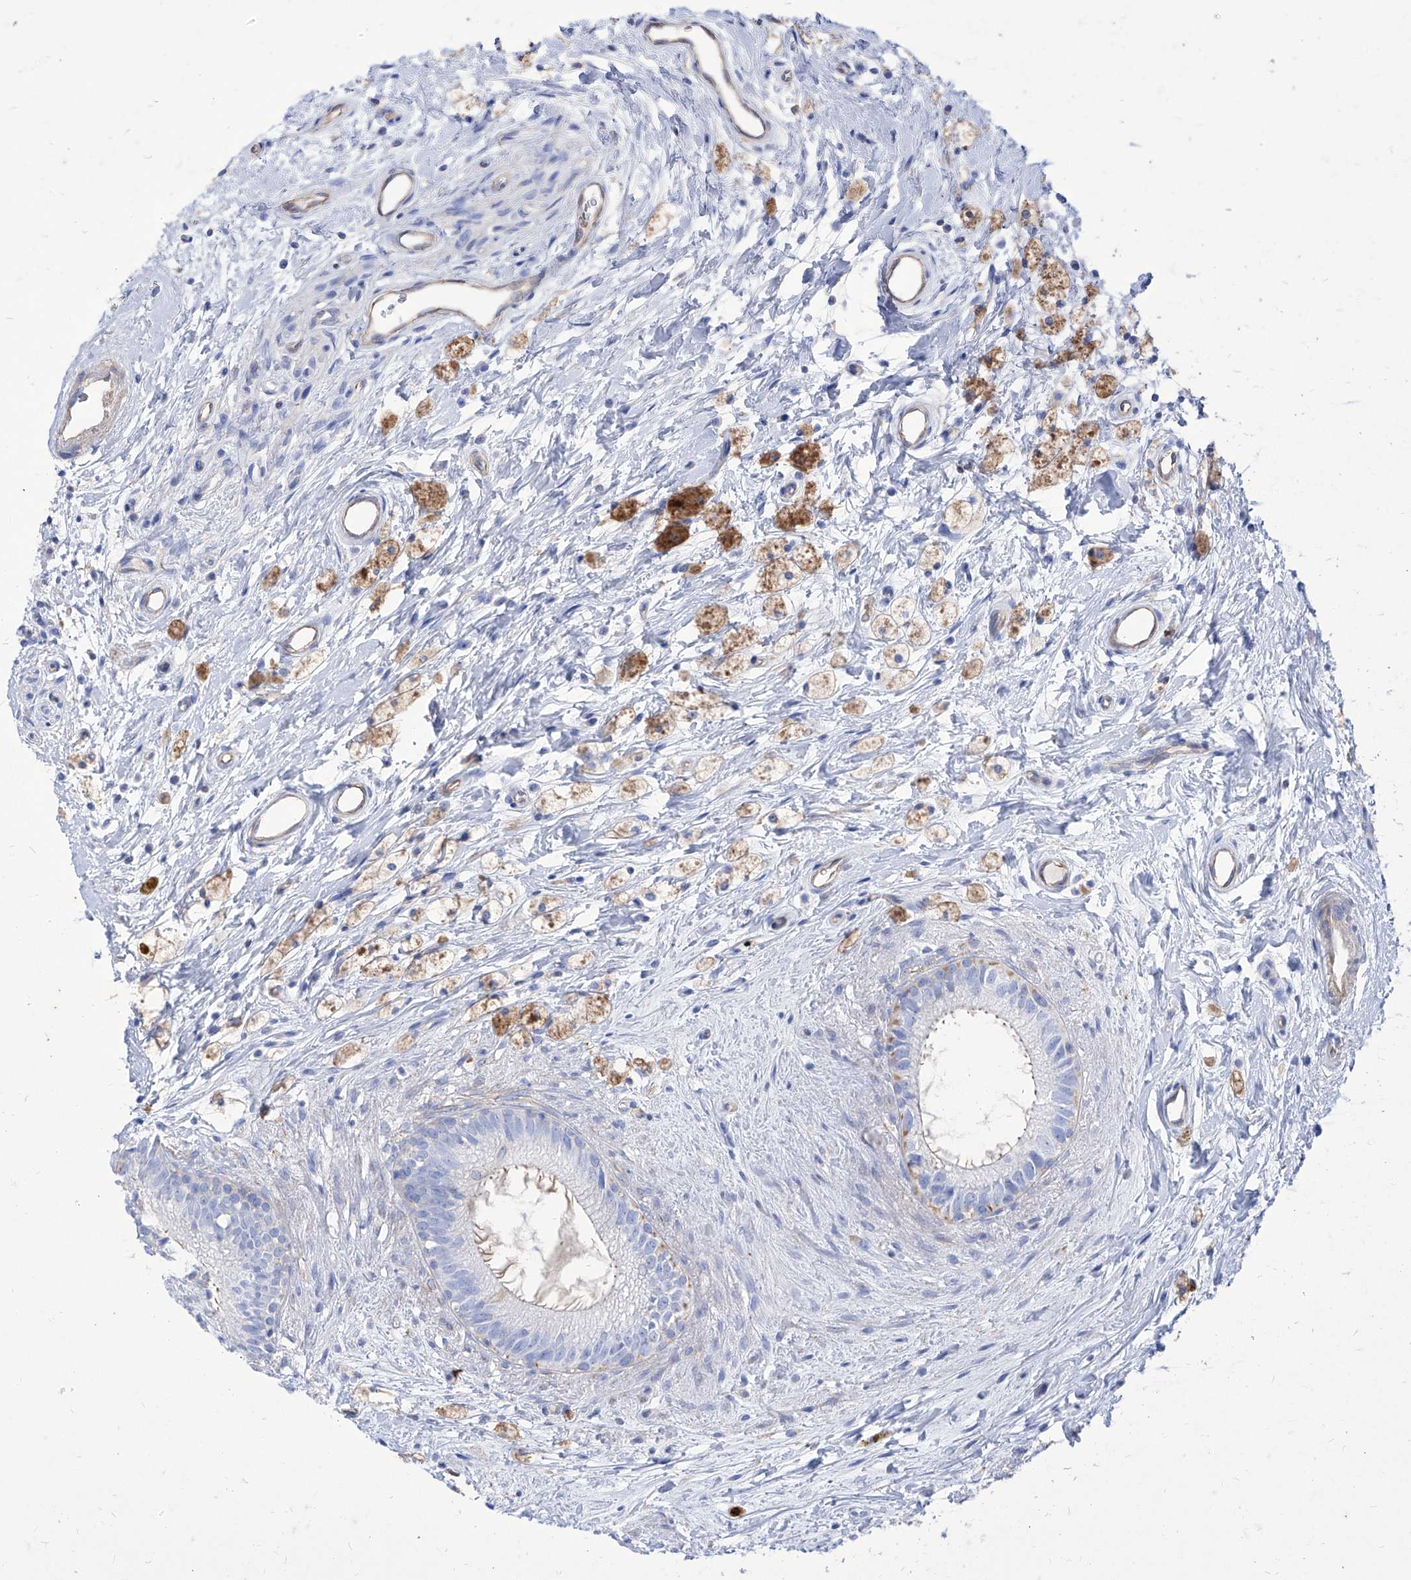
{"staining": {"intensity": "weak", "quantity": "<25%", "location": "cytoplasmic/membranous"}, "tissue": "epididymis", "cell_type": "Glandular cells", "image_type": "normal", "snomed": [{"axis": "morphology", "description": "Normal tissue, NOS"}, {"axis": "topography", "description": "Epididymis"}], "caption": "Normal epididymis was stained to show a protein in brown. There is no significant positivity in glandular cells. The staining was performed using DAB to visualize the protein expression in brown, while the nuclei were stained in blue with hematoxylin (Magnification: 20x).", "gene": "C1orf74", "patient": {"sex": "male", "age": 80}}